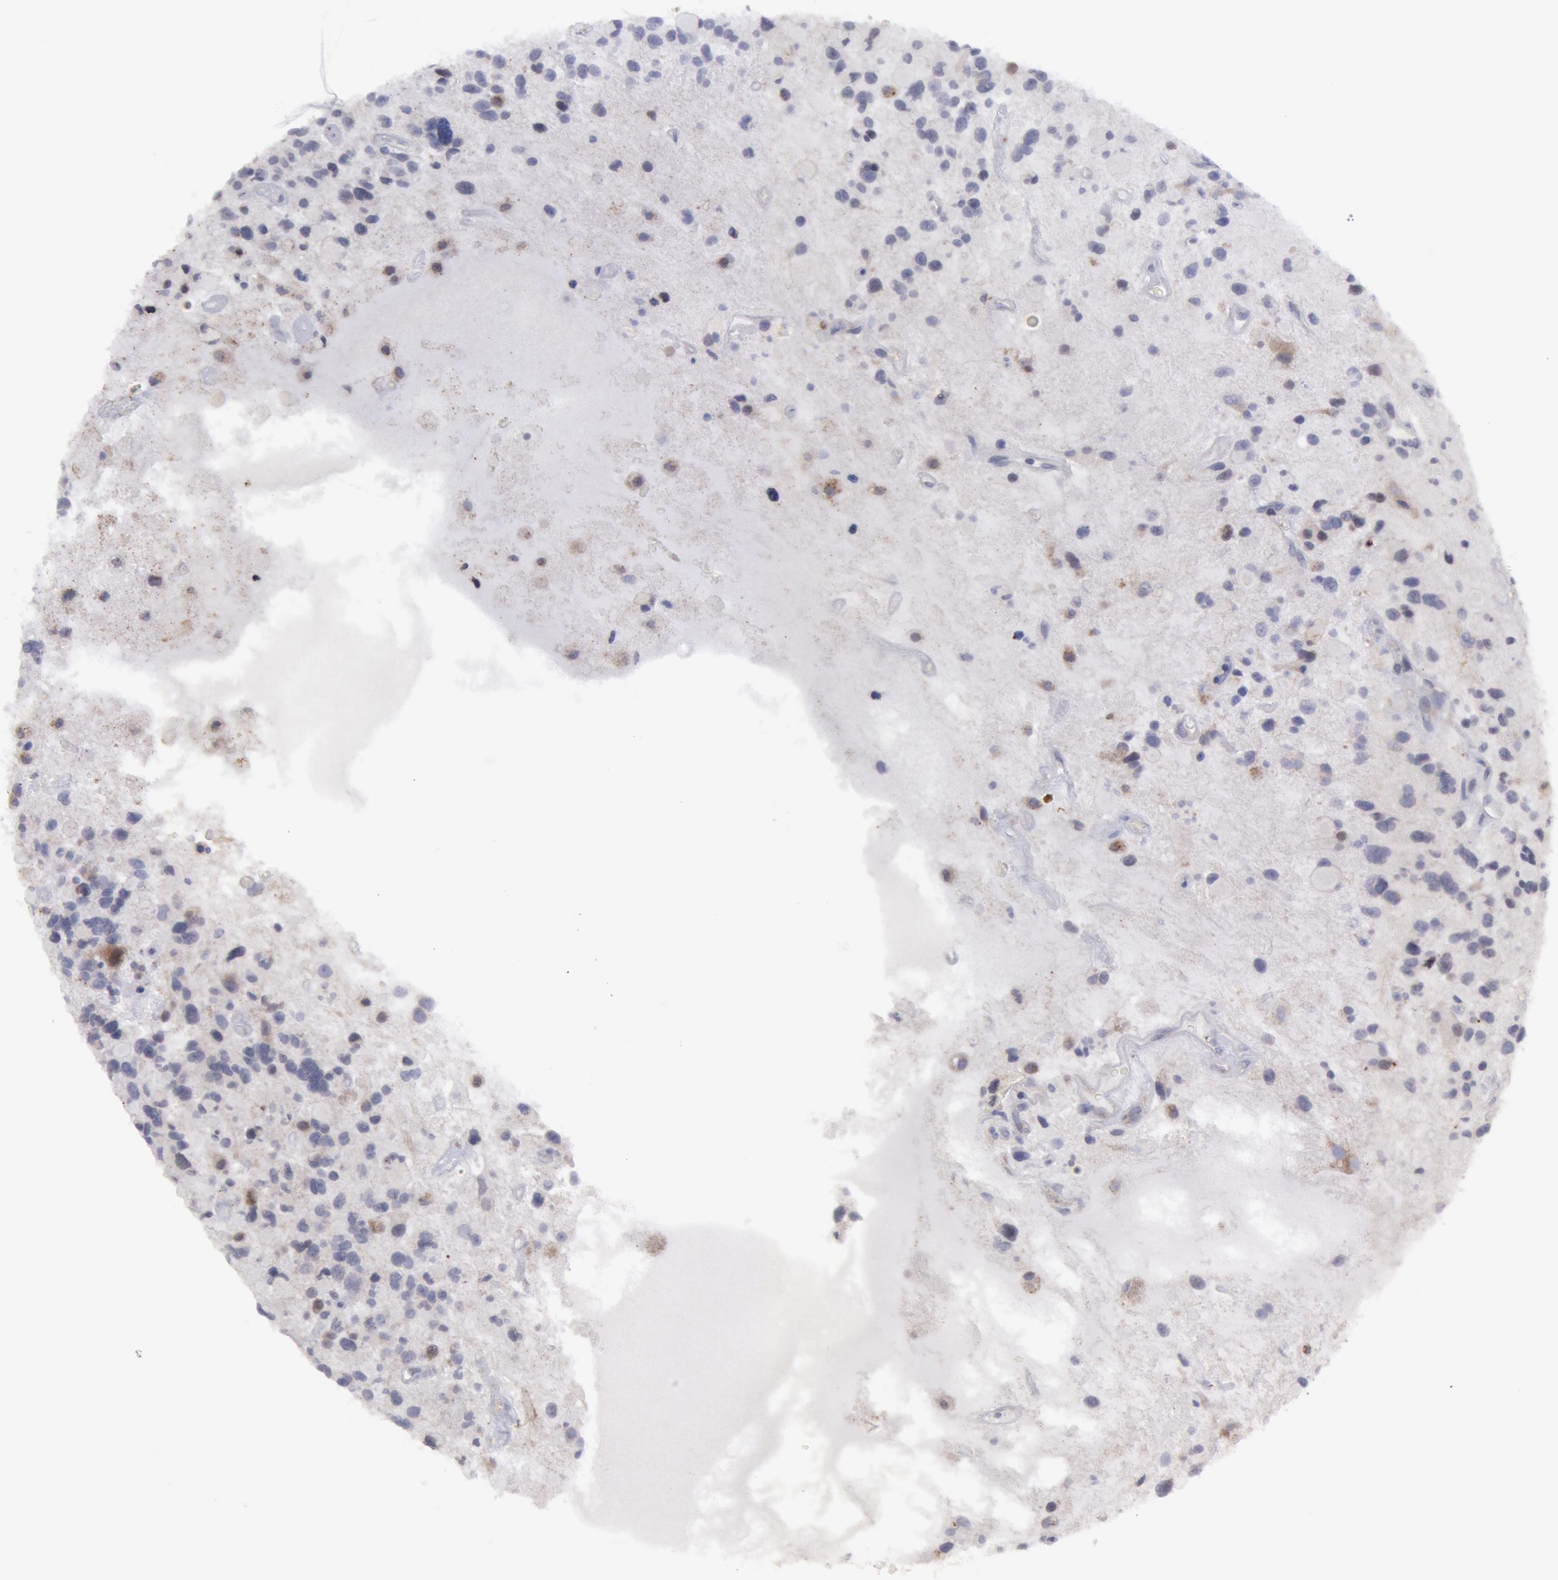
{"staining": {"intensity": "negative", "quantity": "none", "location": "none"}, "tissue": "glioma", "cell_type": "Tumor cells", "image_type": "cancer", "snomed": [{"axis": "morphology", "description": "Glioma, malignant, High grade"}, {"axis": "topography", "description": "Brain"}], "caption": "A photomicrograph of human malignant glioma (high-grade) is negative for staining in tumor cells. (Immunohistochemistry (ihc), brightfield microscopy, high magnification).", "gene": "ERBB2", "patient": {"sex": "female", "age": 37}}